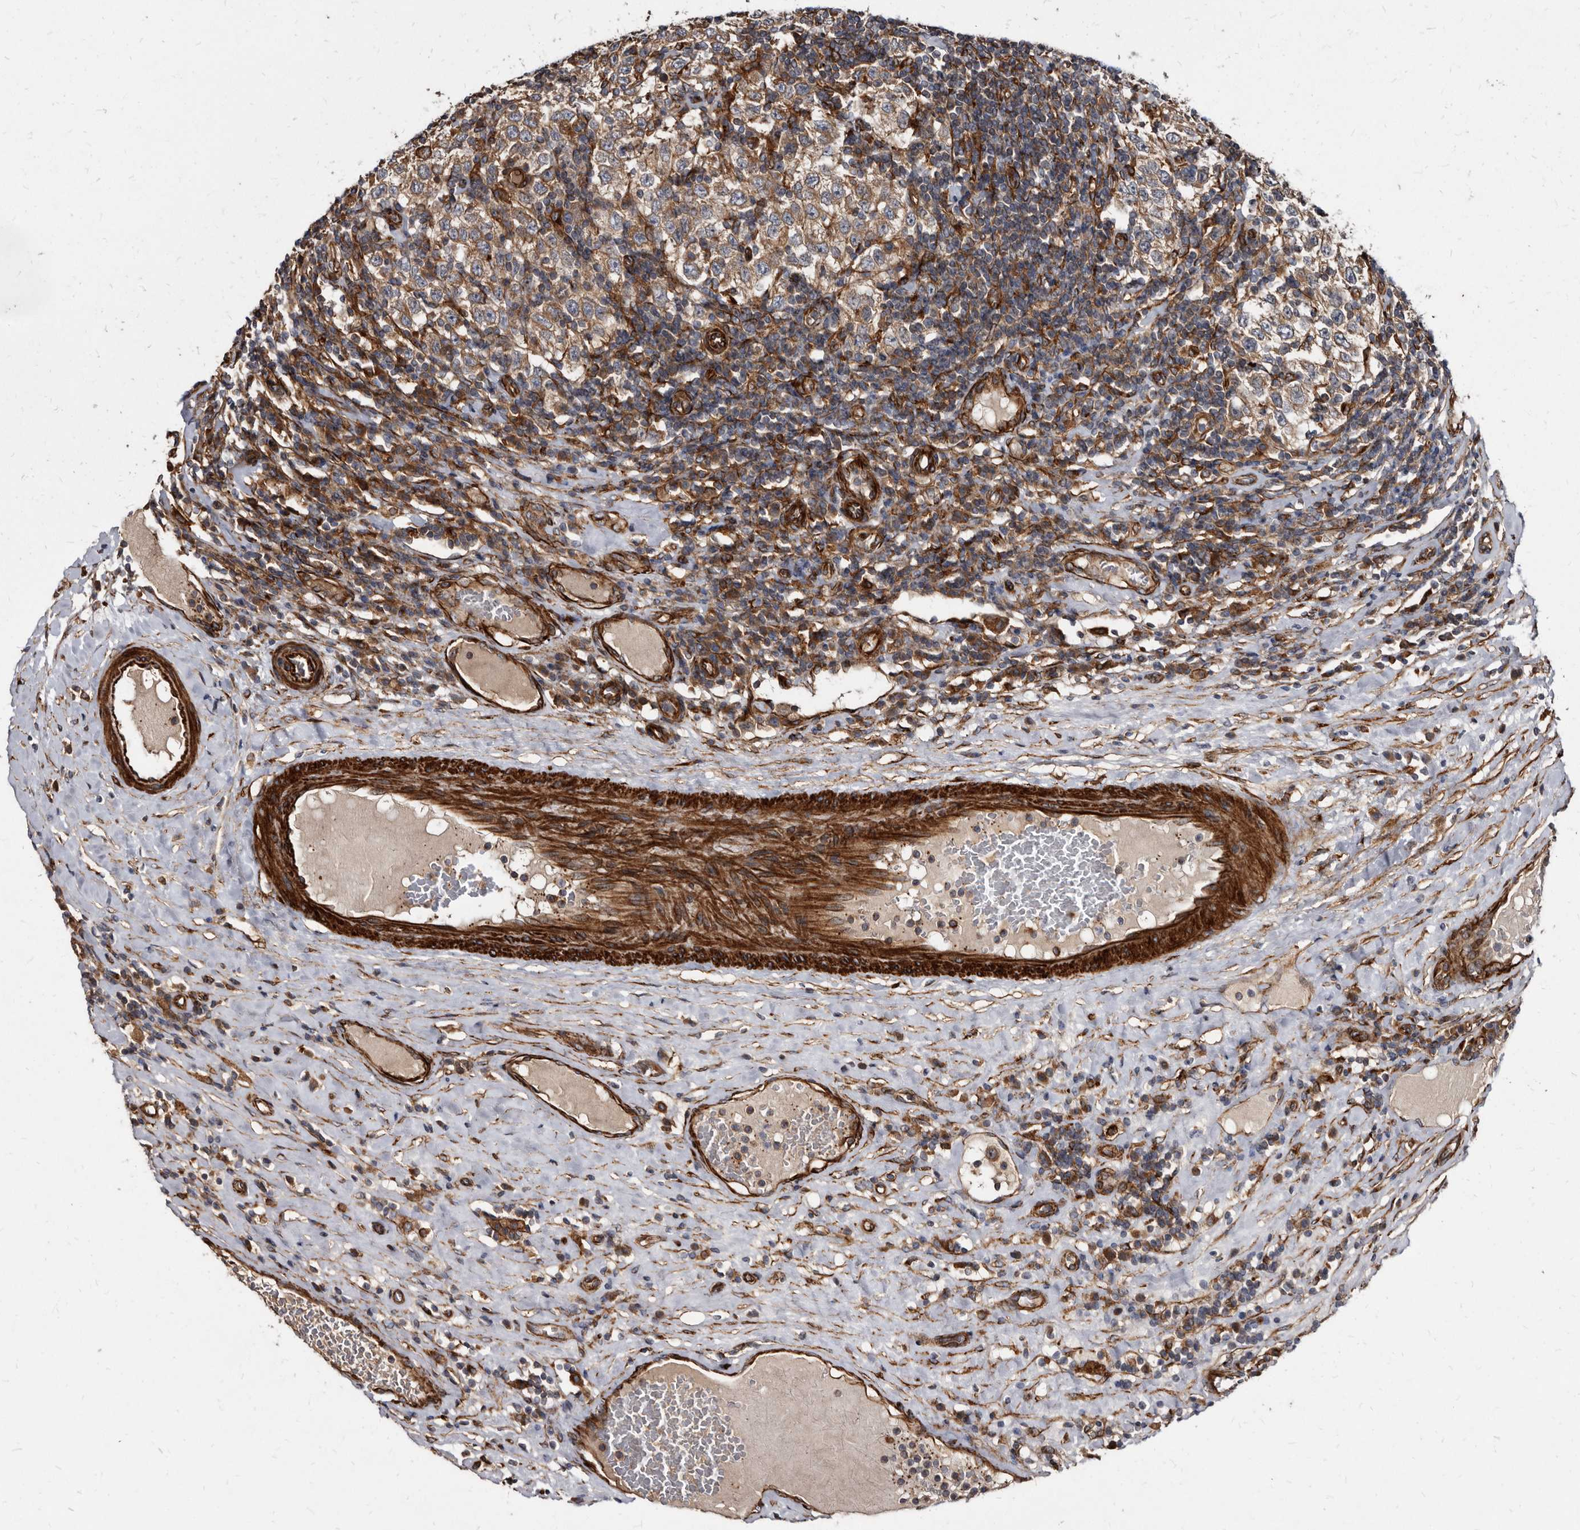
{"staining": {"intensity": "weak", "quantity": ">75%", "location": "cytoplasmic/membranous"}, "tissue": "testis cancer", "cell_type": "Tumor cells", "image_type": "cancer", "snomed": [{"axis": "morphology", "description": "Seminoma, NOS"}, {"axis": "topography", "description": "Testis"}], "caption": "Immunohistochemical staining of human testis cancer demonstrates low levels of weak cytoplasmic/membranous protein staining in approximately >75% of tumor cells.", "gene": "KCTD20", "patient": {"sex": "male", "age": 41}}